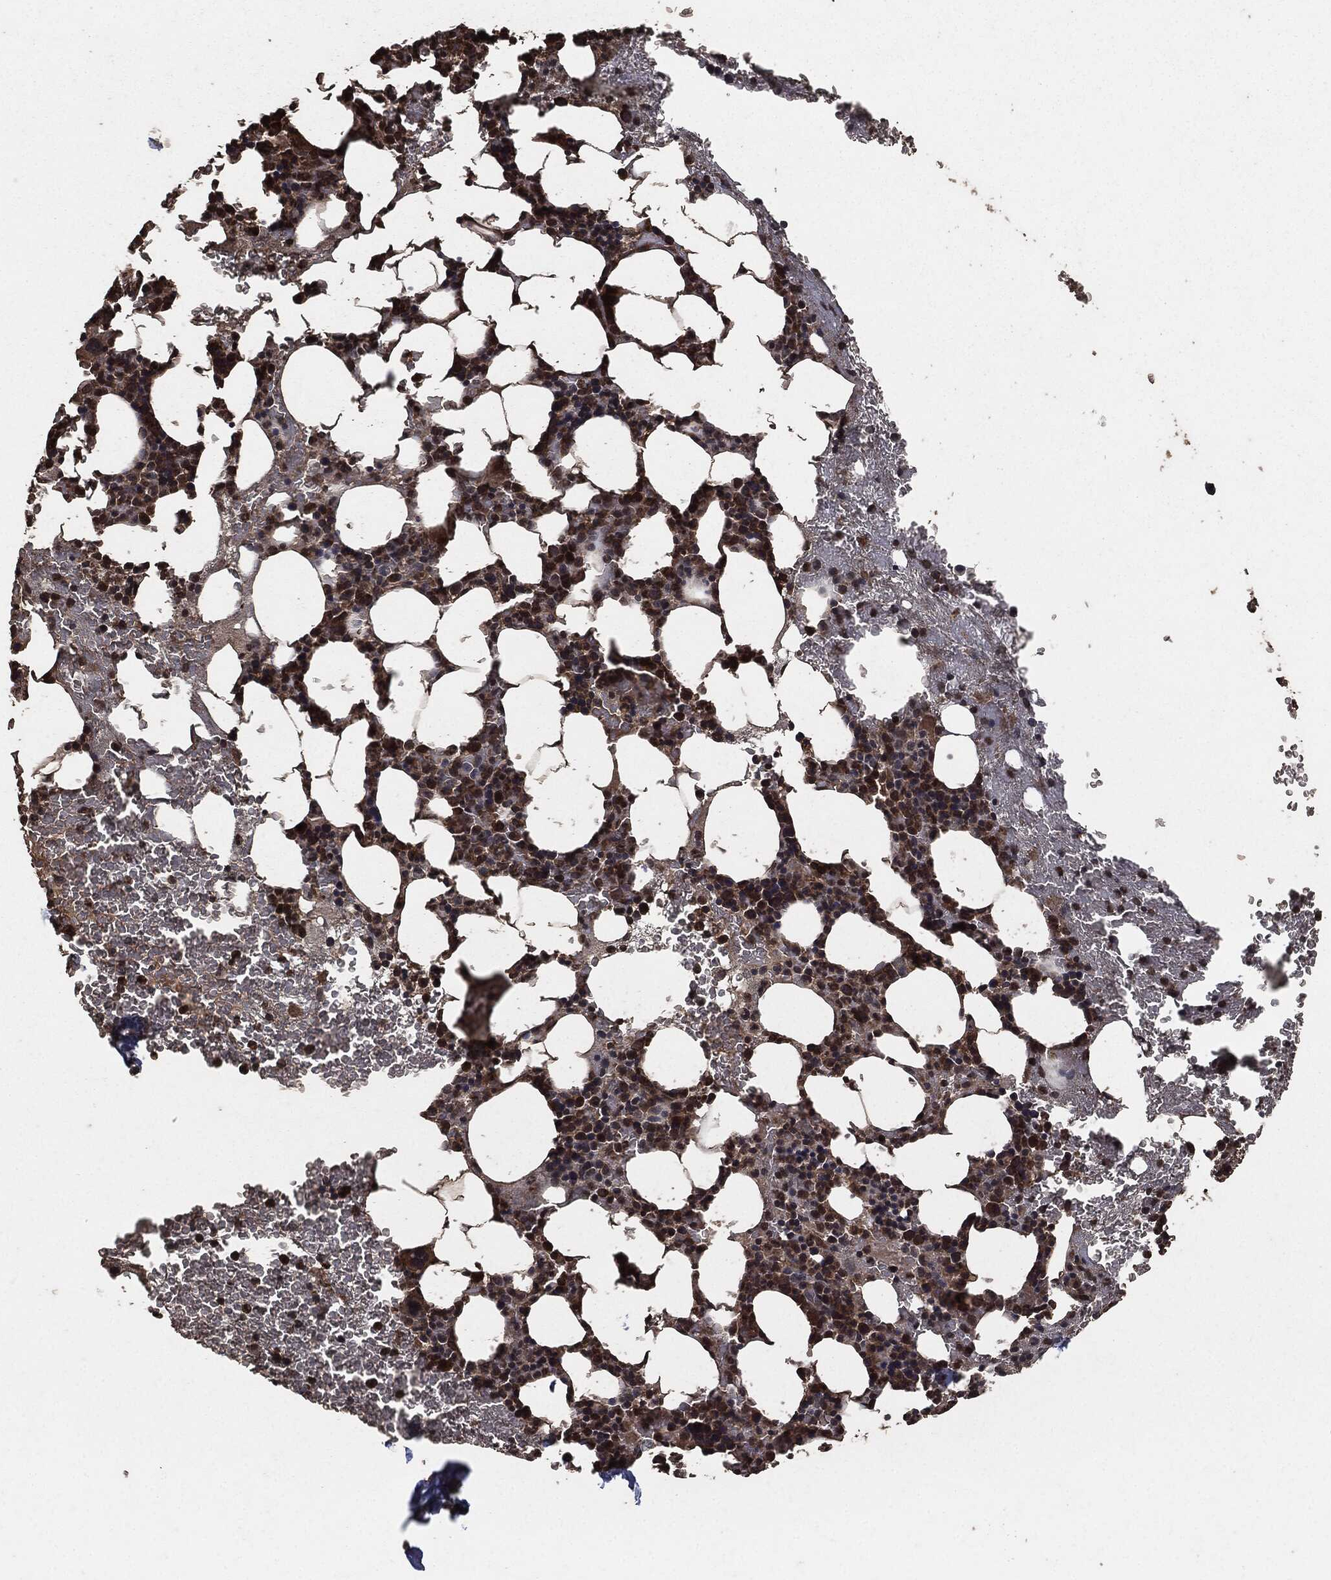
{"staining": {"intensity": "moderate", "quantity": "25%-75%", "location": "cytoplasmic/membranous"}, "tissue": "bone marrow", "cell_type": "Hematopoietic cells", "image_type": "normal", "snomed": [{"axis": "morphology", "description": "Normal tissue, NOS"}, {"axis": "topography", "description": "Bone marrow"}], "caption": "Immunohistochemistry of benign bone marrow displays medium levels of moderate cytoplasmic/membranous positivity in approximately 25%-75% of hematopoietic cells. The staining is performed using DAB (3,3'-diaminobenzidine) brown chromogen to label protein expression. The nuclei are counter-stained blue using hematoxylin.", "gene": "AKT1S1", "patient": {"sex": "male", "age": 83}}